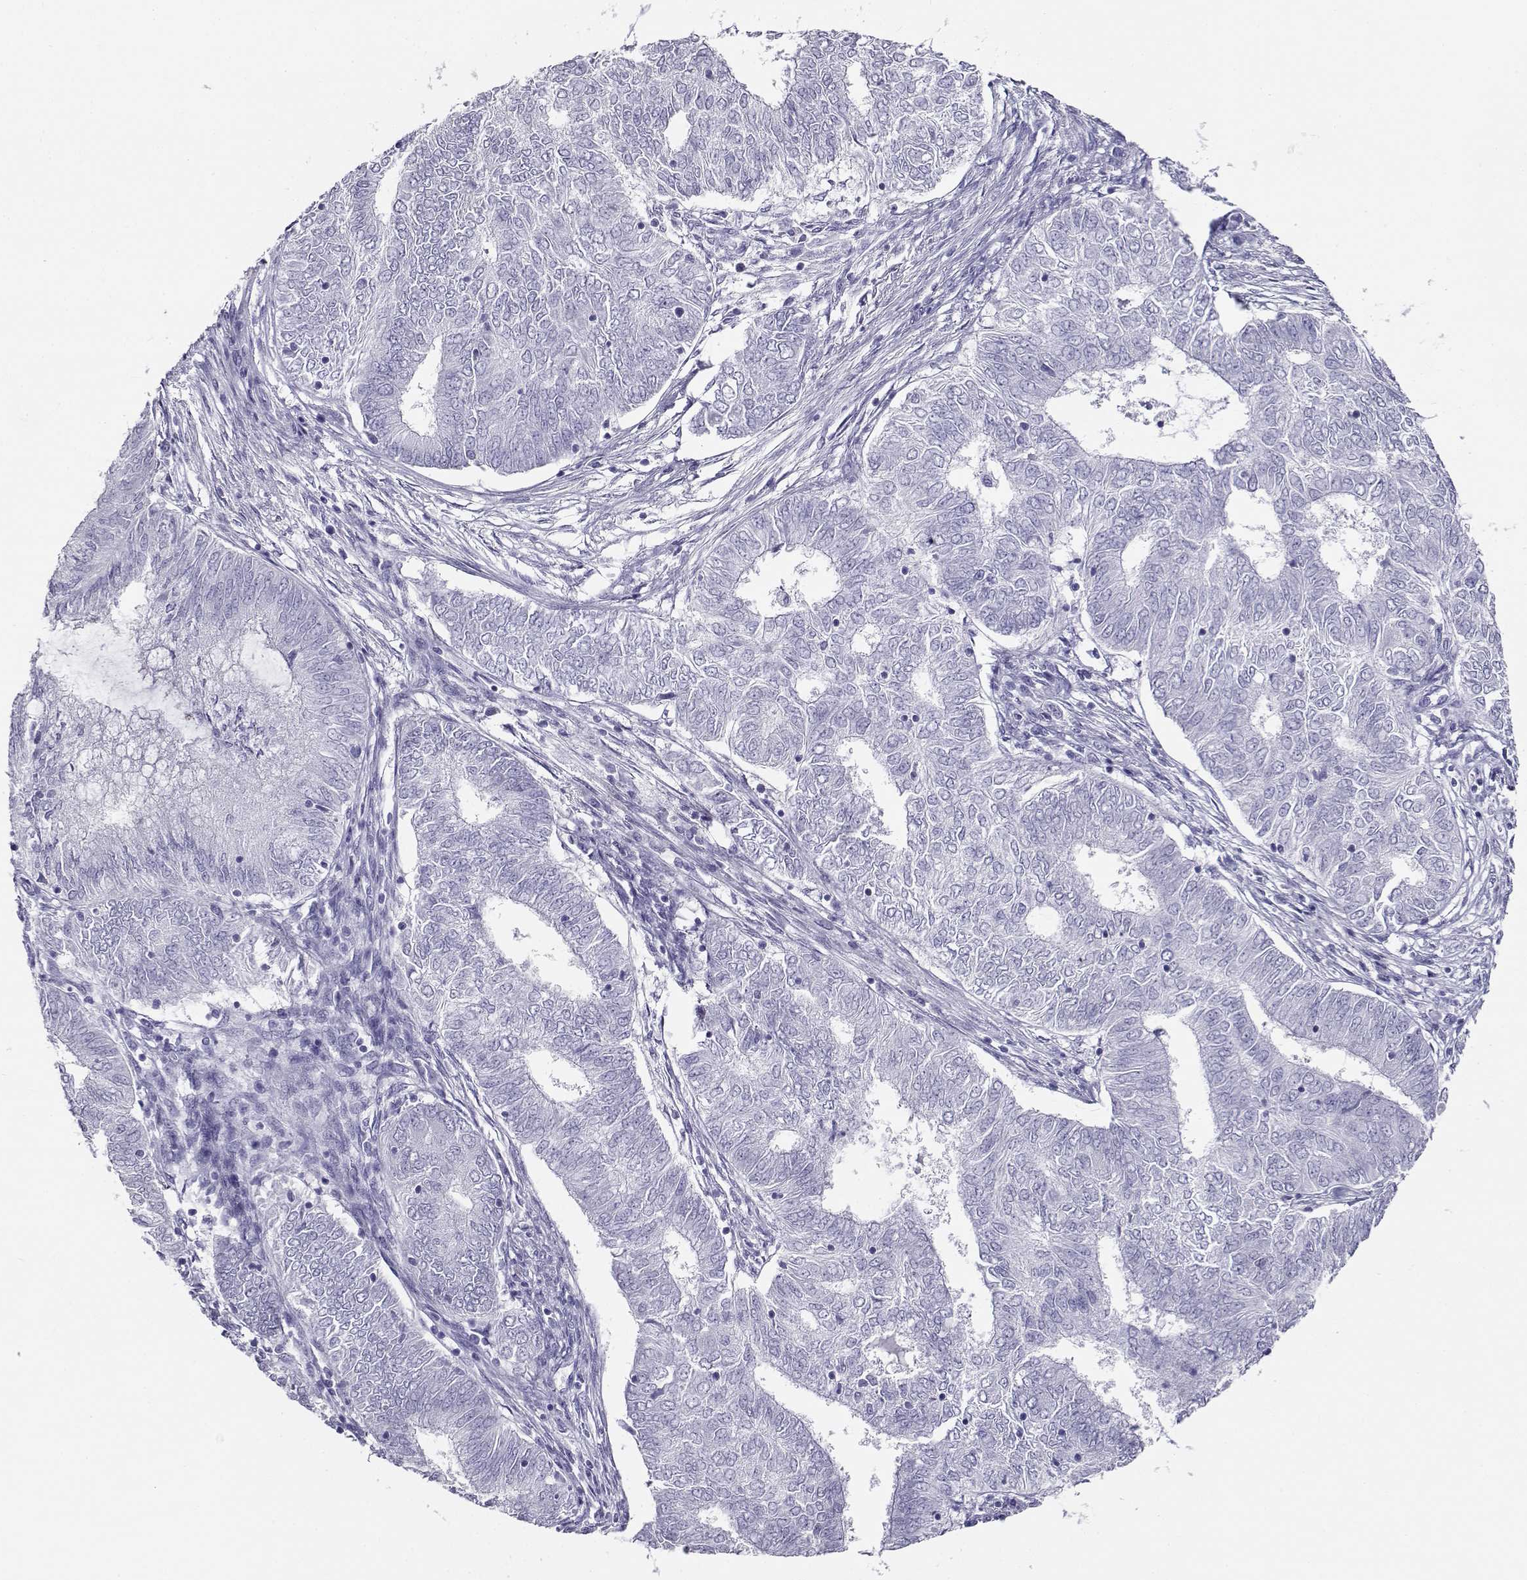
{"staining": {"intensity": "negative", "quantity": "none", "location": "none"}, "tissue": "endometrial cancer", "cell_type": "Tumor cells", "image_type": "cancer", "snomed": [{"axis": "morphology", "description": "Adenocarcinoma, NOS"}, {"axis": "topography", "description": "Endometrium"}], "caption": "This is a photomicrograph of IHC staining of endometrial adenocarcinoma, which shows no staining in tumor cells.", "gene": "CABS1", "patient": {"sex": "female", "age": 62}}